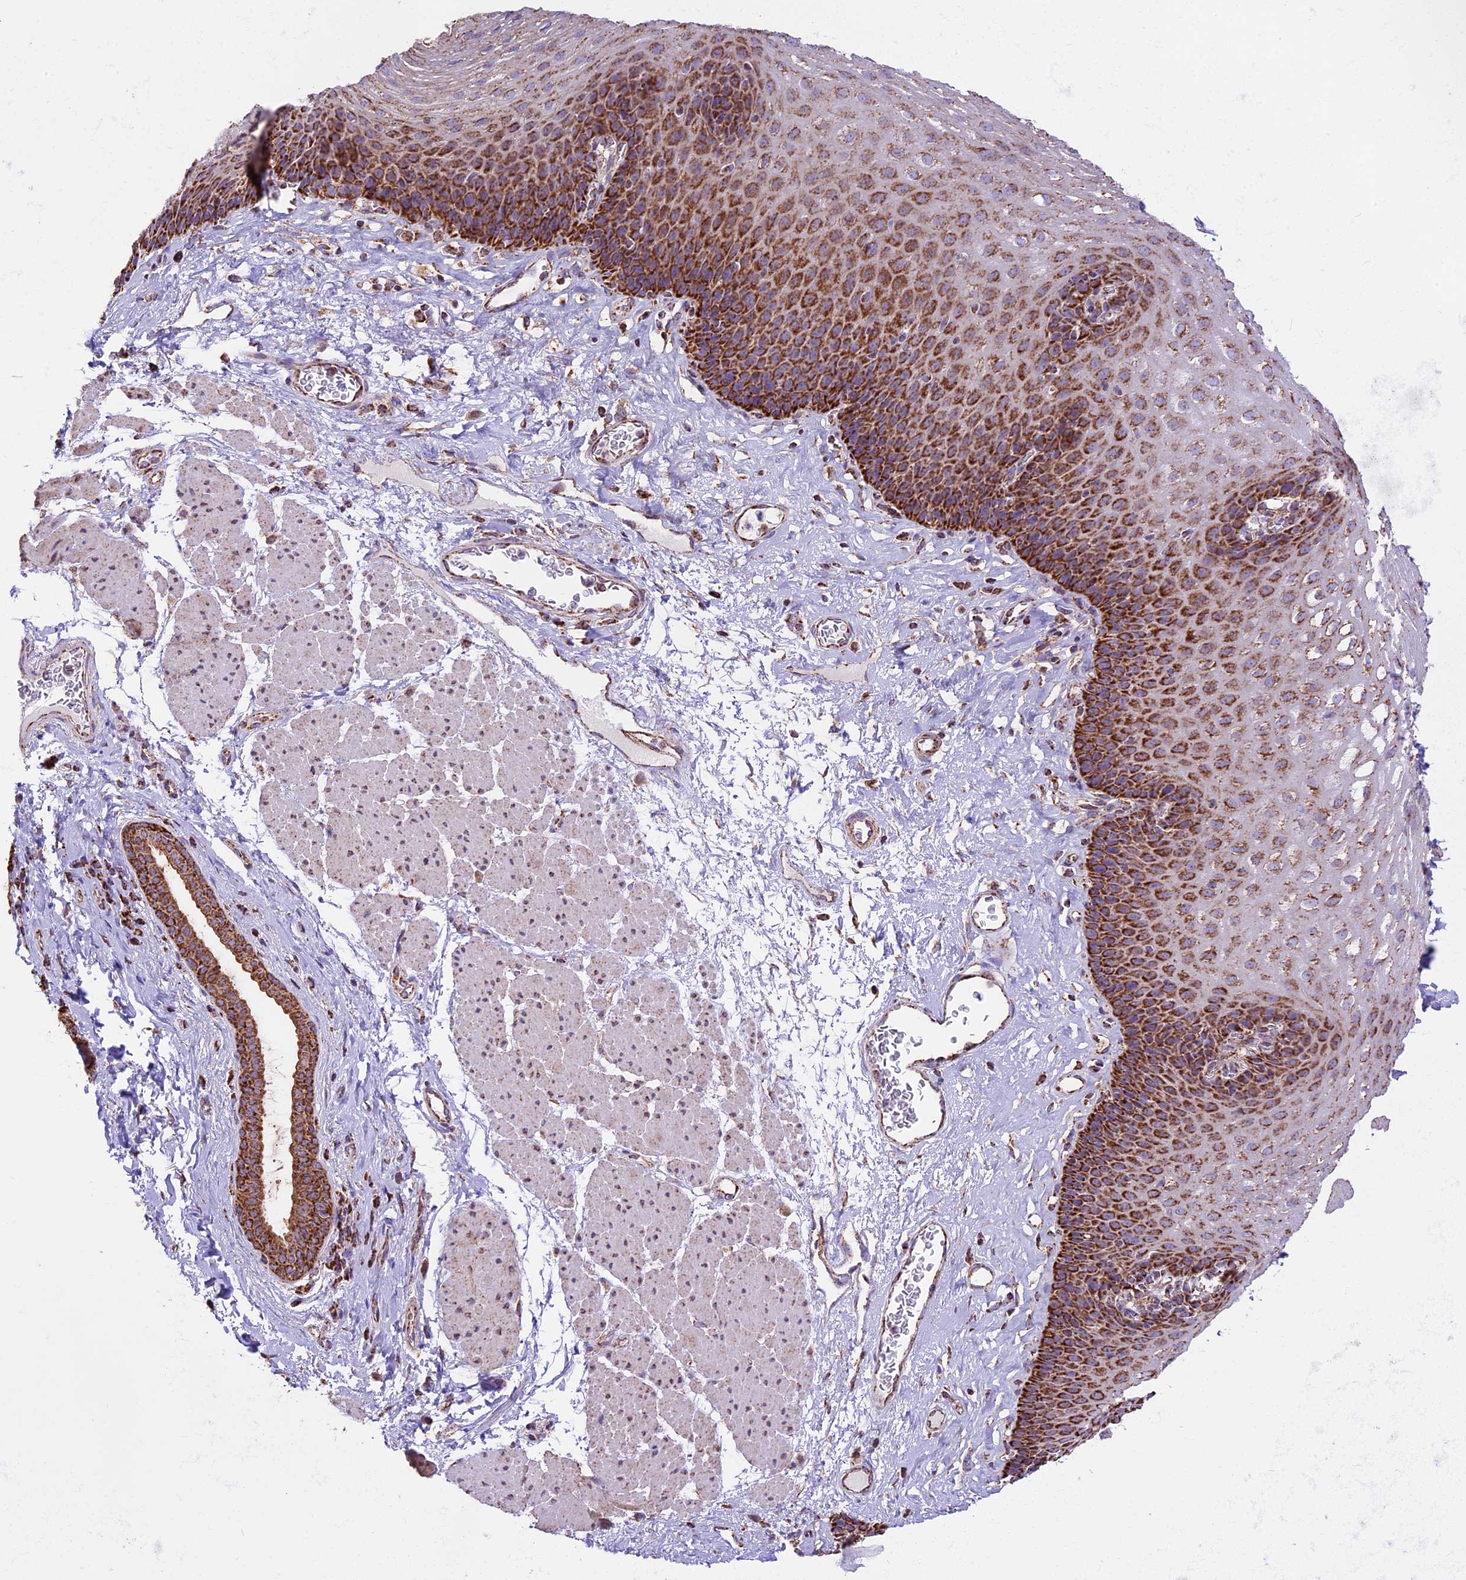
{"staining": {"intensity": "strong", "quantity": ">75%", "location": "cytoplasmic/membranous"}, "tissue": "esophagus", "cell_type": "Squamous epithelial cells", "image_type": "normal", "snomed": [{"axis": "morphology", "description": "Normal tissue, NOS"}, {"axis": "topography", "description": "Esophagus"}], "caption": "This image shows benign esophagus stained with immunohistochemistry to label a protein in brown. The cytoplasmic/membranous of squamous epithelial cells show strong positivity for the protein. Nuclei are counter-stained blue.", "gene": "NDUFA8", "patient": {"sex": "female", "age": 66}}